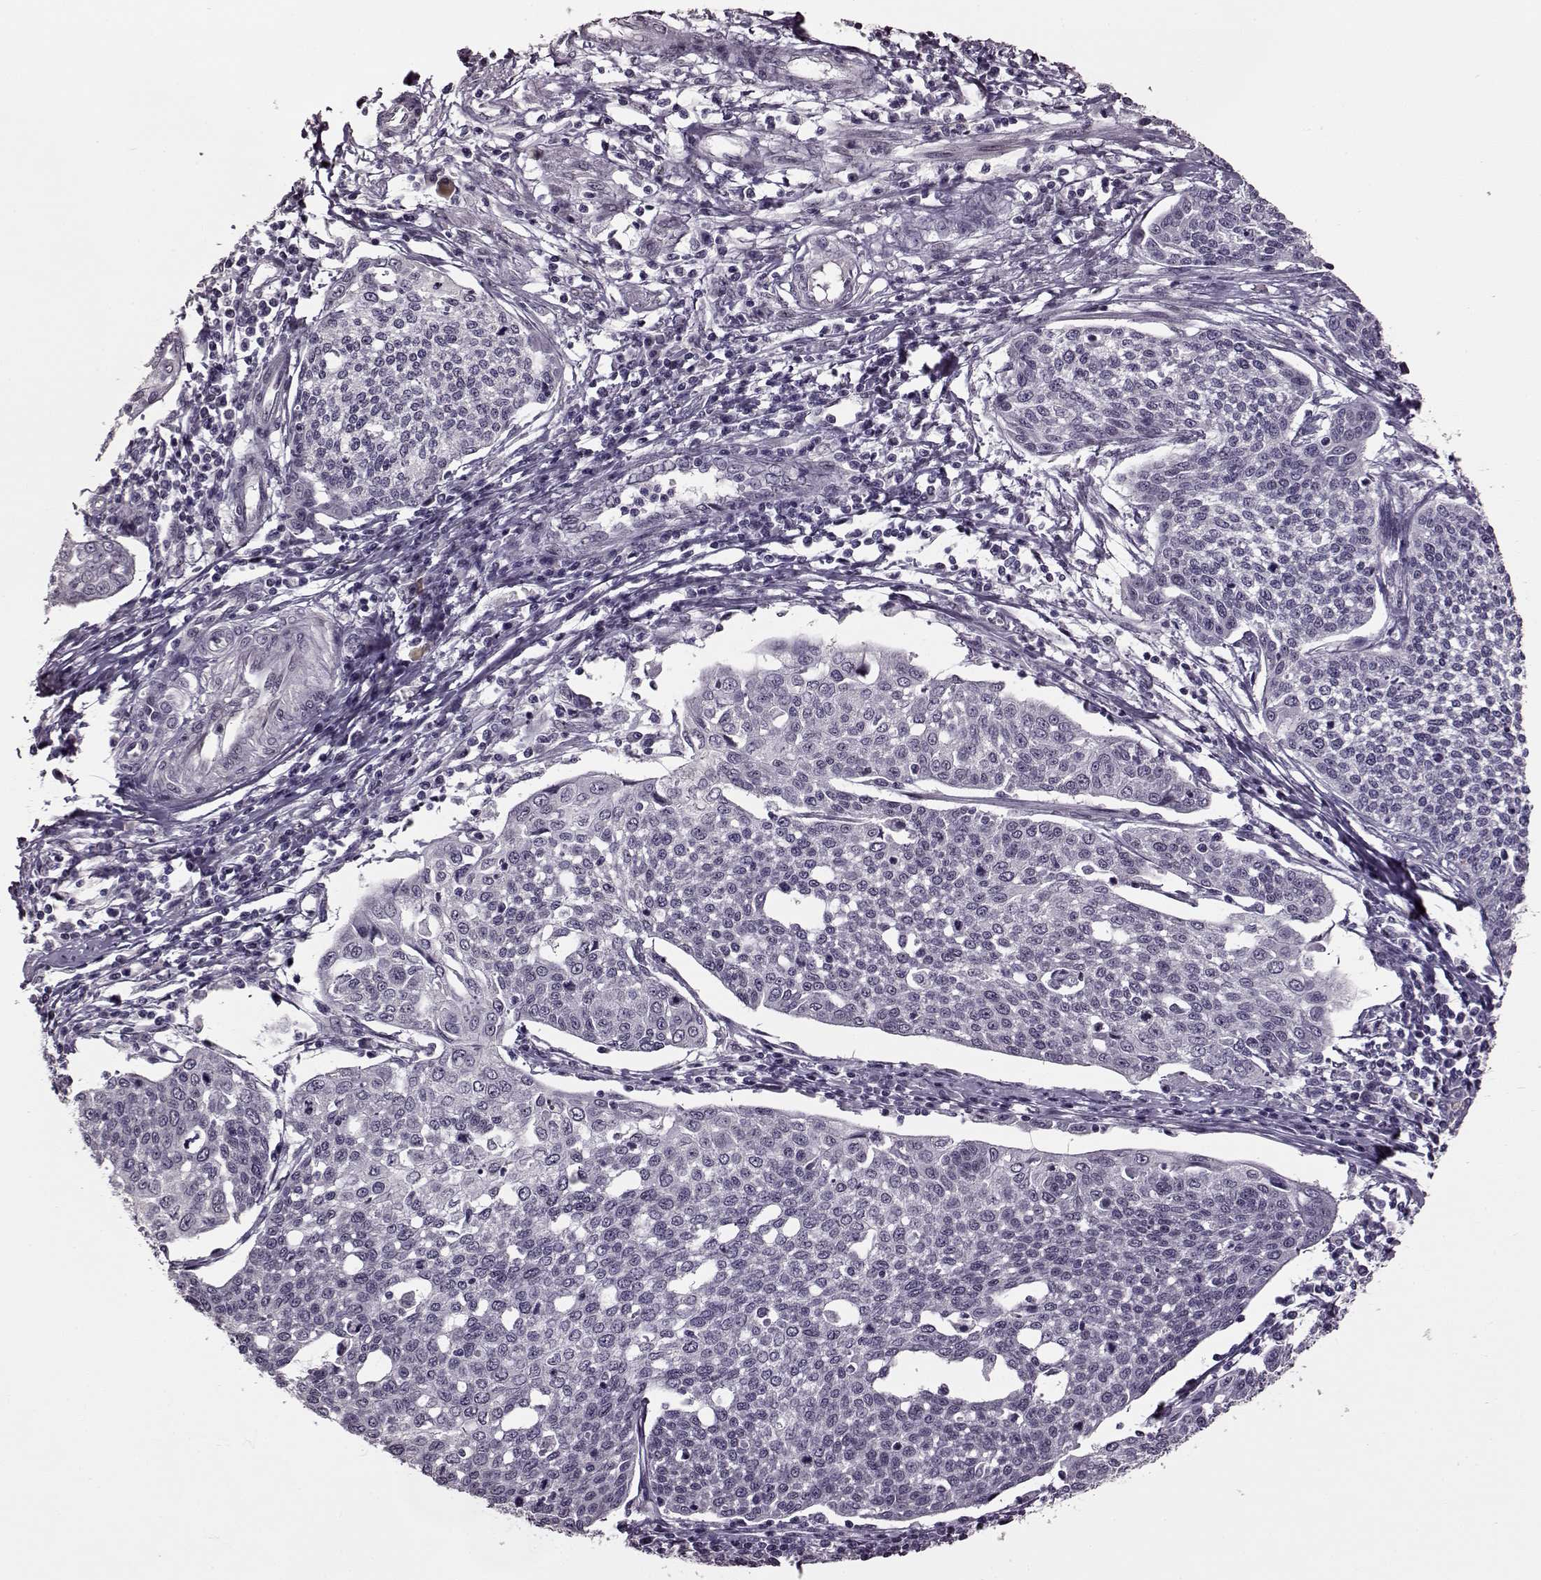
{"staining": {"intensity": "negative", "quantity": "none", "location": "none"}, "tissue": "cervical cancer", "cell_type": "Tumor cells", "image_type": "cancer", "snomed": [{"axis": "morphology", "description": "Squamous cell carcinoma, NOS"}, {"axis": "topography", "description": "Cervix"}], "caption": "High magnification brightfield microscopy of cervical squamous cell carcinoma stained with DAB (brown) and counterstained with hematoxylin (blue): tumor cells show no significant expression. Brightfield microscopy of immunohistochemistry (IHC) stained with DAB (3,3'-diaminobenzidine) (brown) and hematoxylin (blue), captured at high magnification.", "gene": "STX1B", "patient": {"sex": "female", "age": 34}}